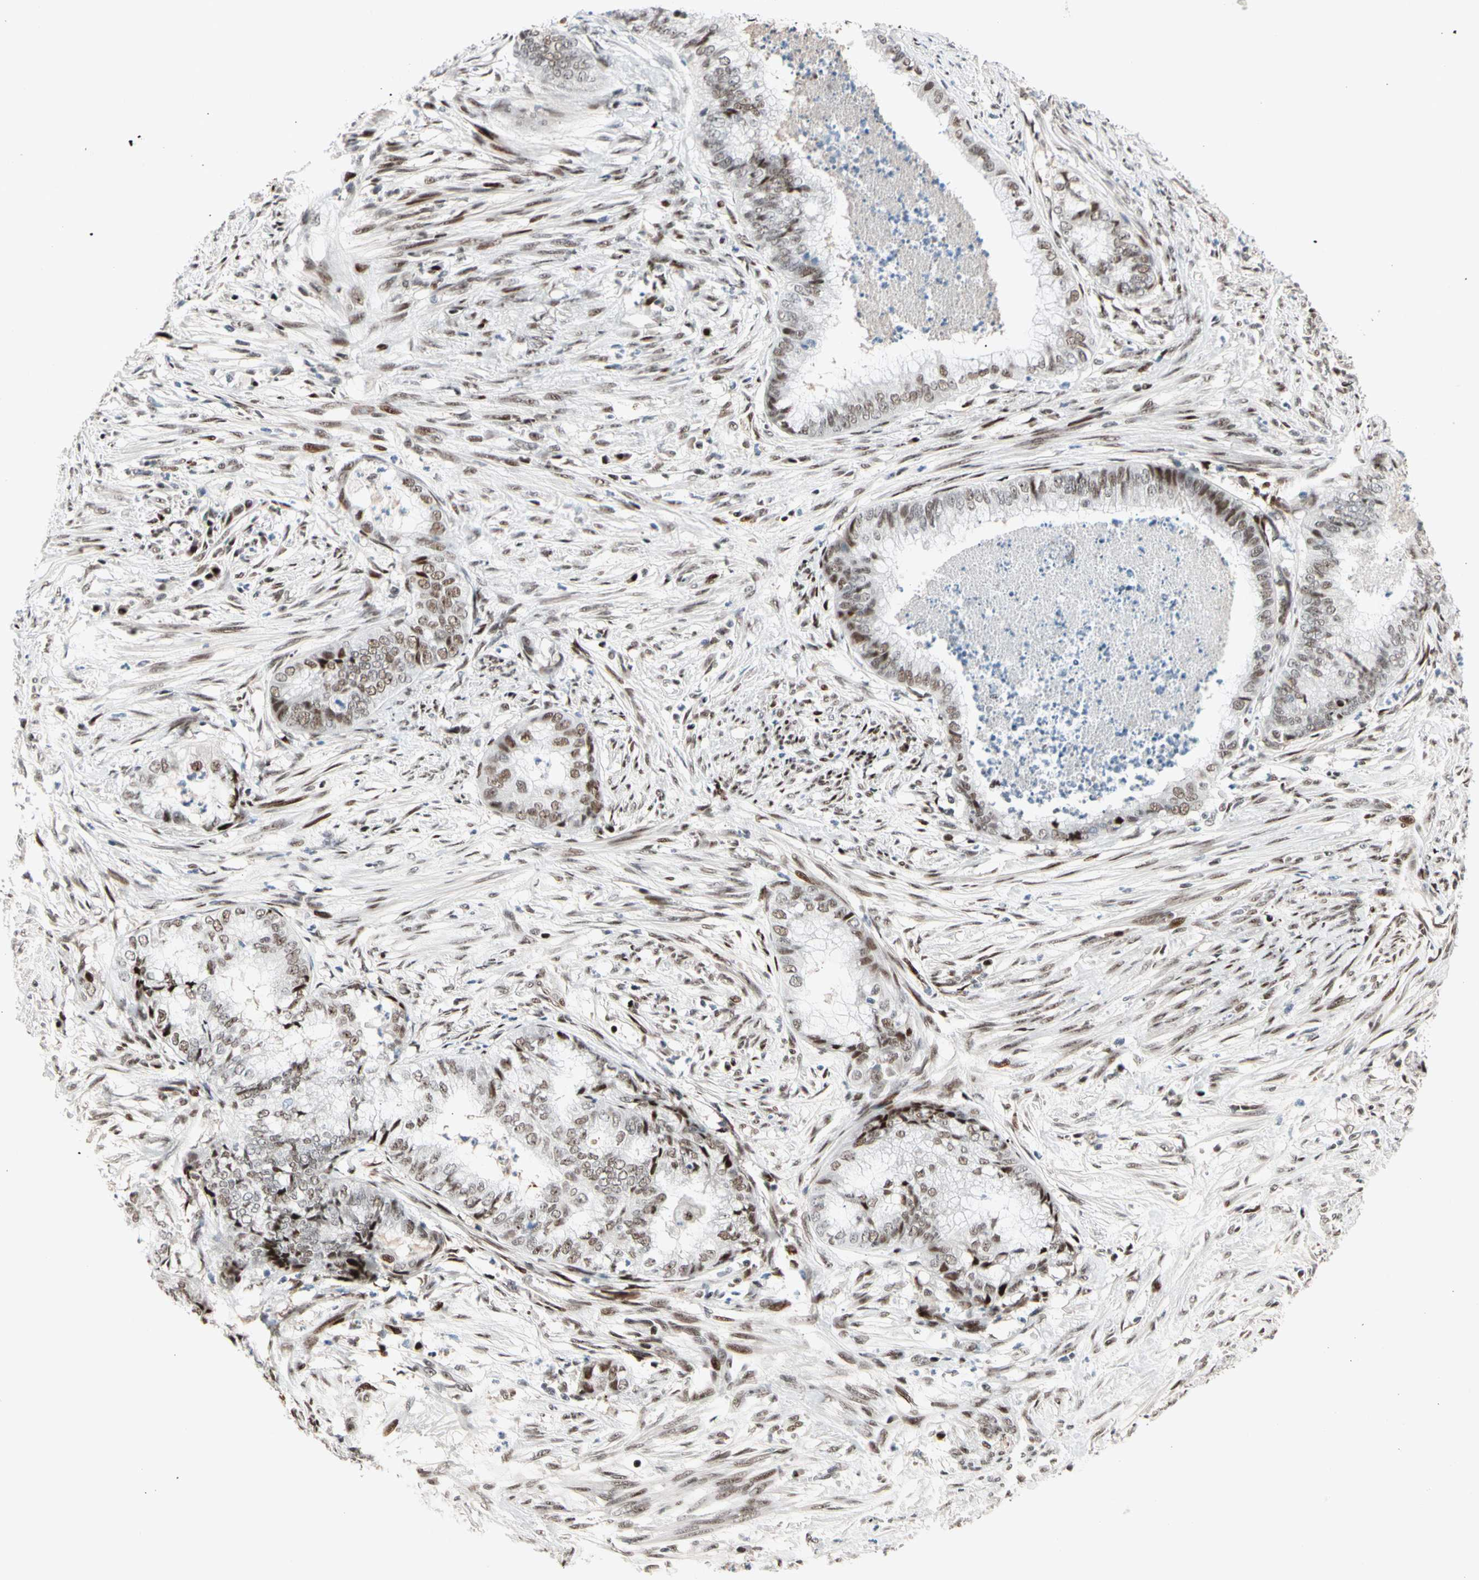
{"staining": {"intensity": "moderate", "quantity": "25%-75%", "location": "nuclear"}, "tissue": "endometrial cancer", "cell_type": "Tumor cells", "image_type": "cancer", "snomed": [{"axis": "morphology", "description": "Necrosis, NOS"}, {"axis": "morphology", "description": "Adenocarcinoma, NOS"}, {"axis": "topography", "description": "Endometrium"}], "caption": "DAB (3,3'-diaminobenzidine) immunohistochemical staining of human endometrial cancer (adenocarcinoma) shows moderate nuclear protein positivity in about 25%-75% of tumor cells. The staining is performed using DAB (3,3'-diaminobenzidine) brown chromogen to label protein expression. The nuclei are counter-stained blue using hematoxylin.", "gene": "FOXO3", "patient": {"sex": "female", "age": 79}}